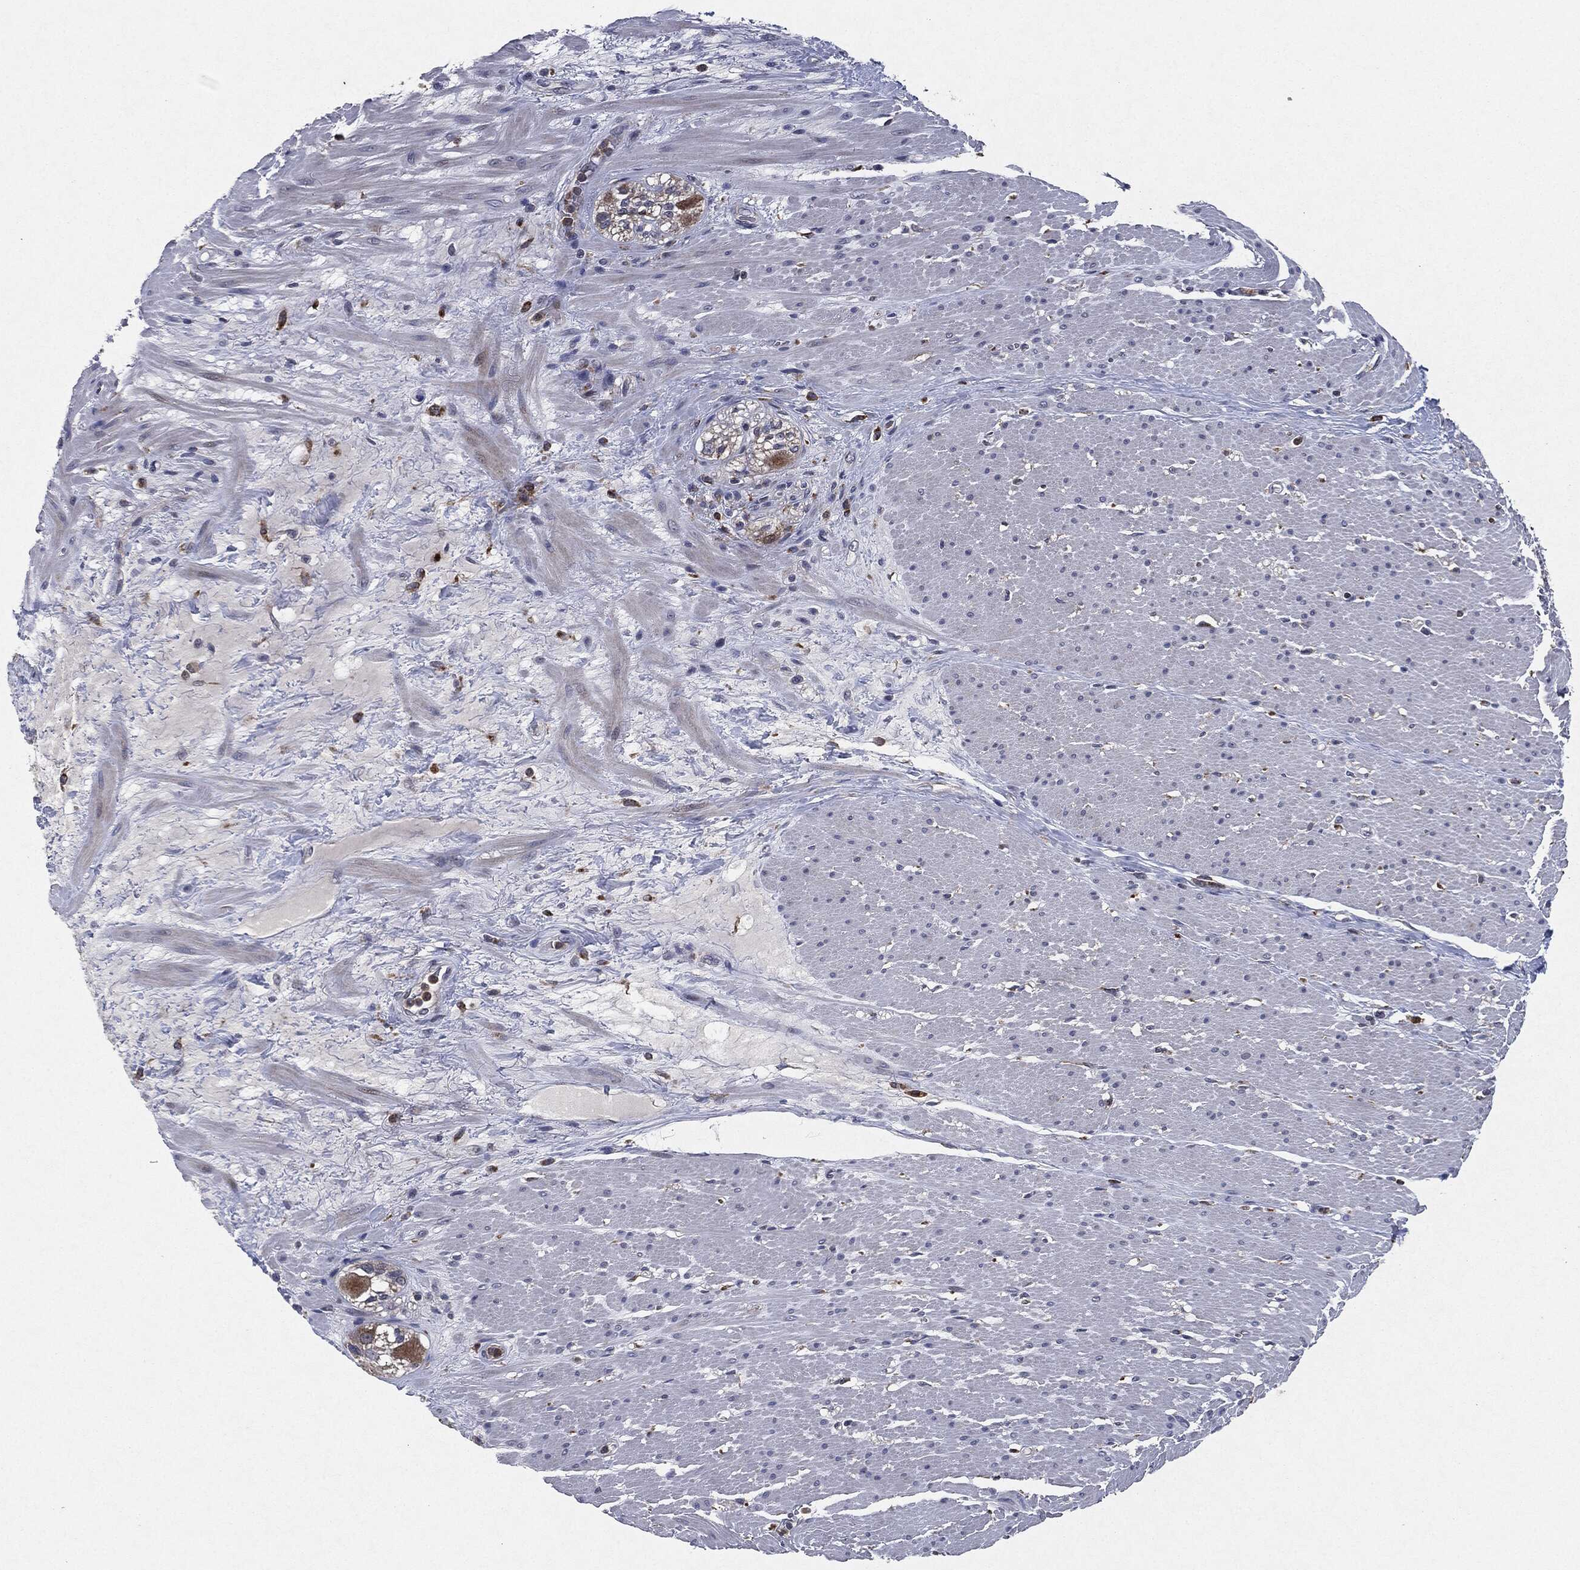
{"staining": {"intensity": "negative", "quantity": "none", "location": "none"}, "tissue": "smooth muscle", "cell_type": "Smooth muscle cells", "image_type": "normal", "snomed": [{"axis": "morphology", "description": "Normal tissue, NOS"}, {"axis": "topography", "description": "Soft tissue"}, {"axis": "topography", "description": "Smooth muscle"}], "caption": "DAB (3,3'-diaminobenzidine) immunohistochemical staining of normal human smooth muscle reveals no significant positivity in smooth muscle cells.", "gene": "SLC31A2", "patient": {"sex": "male", "age": 72}}